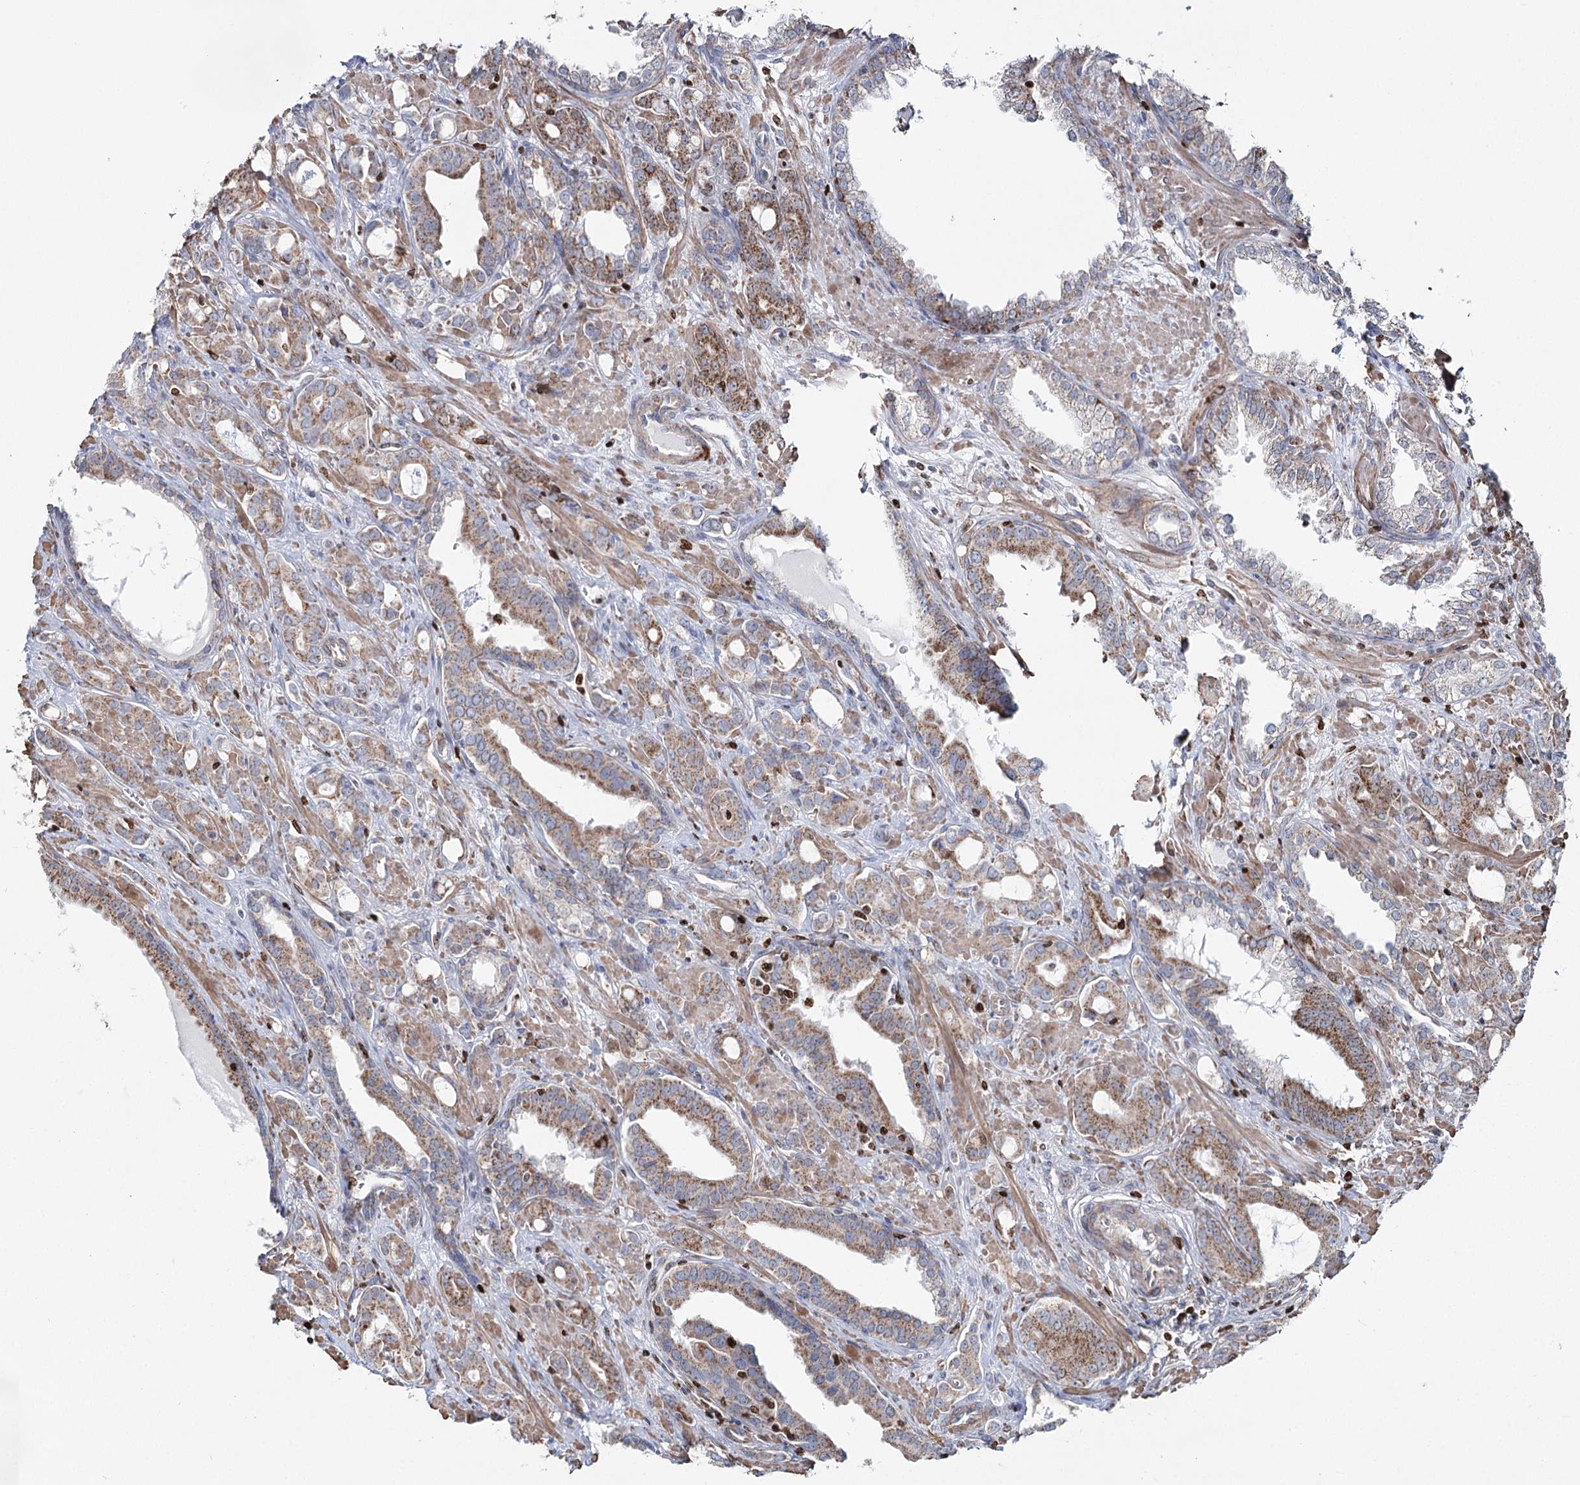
{"staining": {"intensity": "moderate", "quantity": ">75%", "location": "cytoplasmic/membranous"}, "tissue": "prostate cancer", "cell_type": "Tumor cells", "image_type": "cancer", "snomed": [{"axis": "morphology", "description": "Adenocarcinoma, High grade"}, {"axis": "topography", "description": "Prostate"}], "caption": "DAB (3,3'-diaminobenzidine) immunohistochemical staining of prostate cancer shows moderate cytoplasmic/membranous protein positivity in approximately >75% of tumor cells. (DAB (3,3'-diaminobenzidine) IHC, brown staining for protein, blue staining for nuclei).", "gene": "PDHX", "patient": {"sex": "male", "age": 72}}